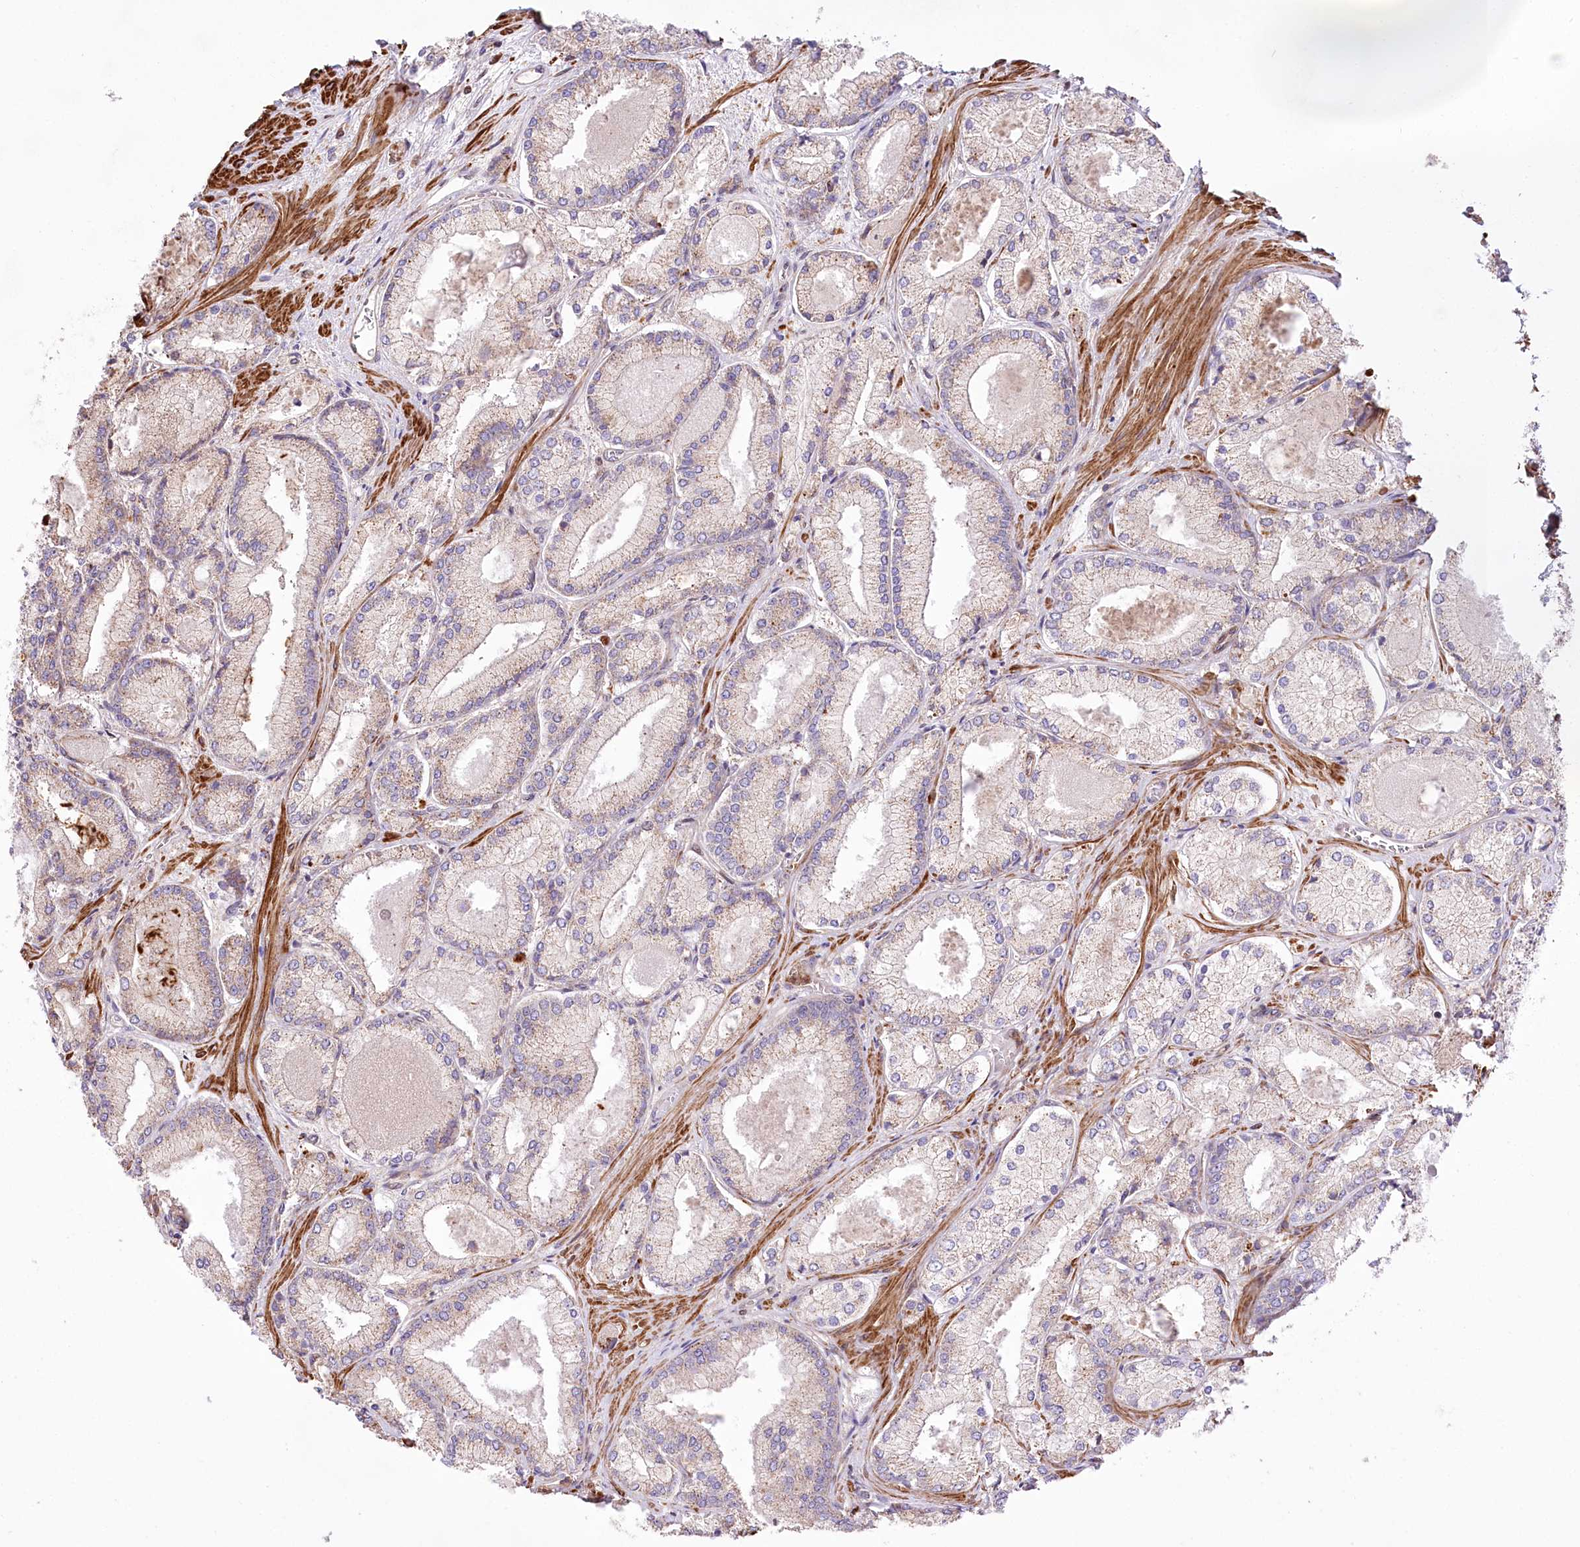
{"staining": {"intensity": "weak", "quantity": "<25%", "location": "cytoplasmic/membranous"}, "tissue": "prostate cancer", "cell_type": "Tumor cells", "image_type": "cancer", "snomed": [{"axis": "morphology", "description": "Adenocarcinoma, Low grade"}, {"axis": "topography", "description": "Prostate"}], "caption": "Micrograph shows no significant protein positivity in tumor cells of prostate cancer.", "gene": "RNF24", "patient": {"sex": "male", "age": 74}}